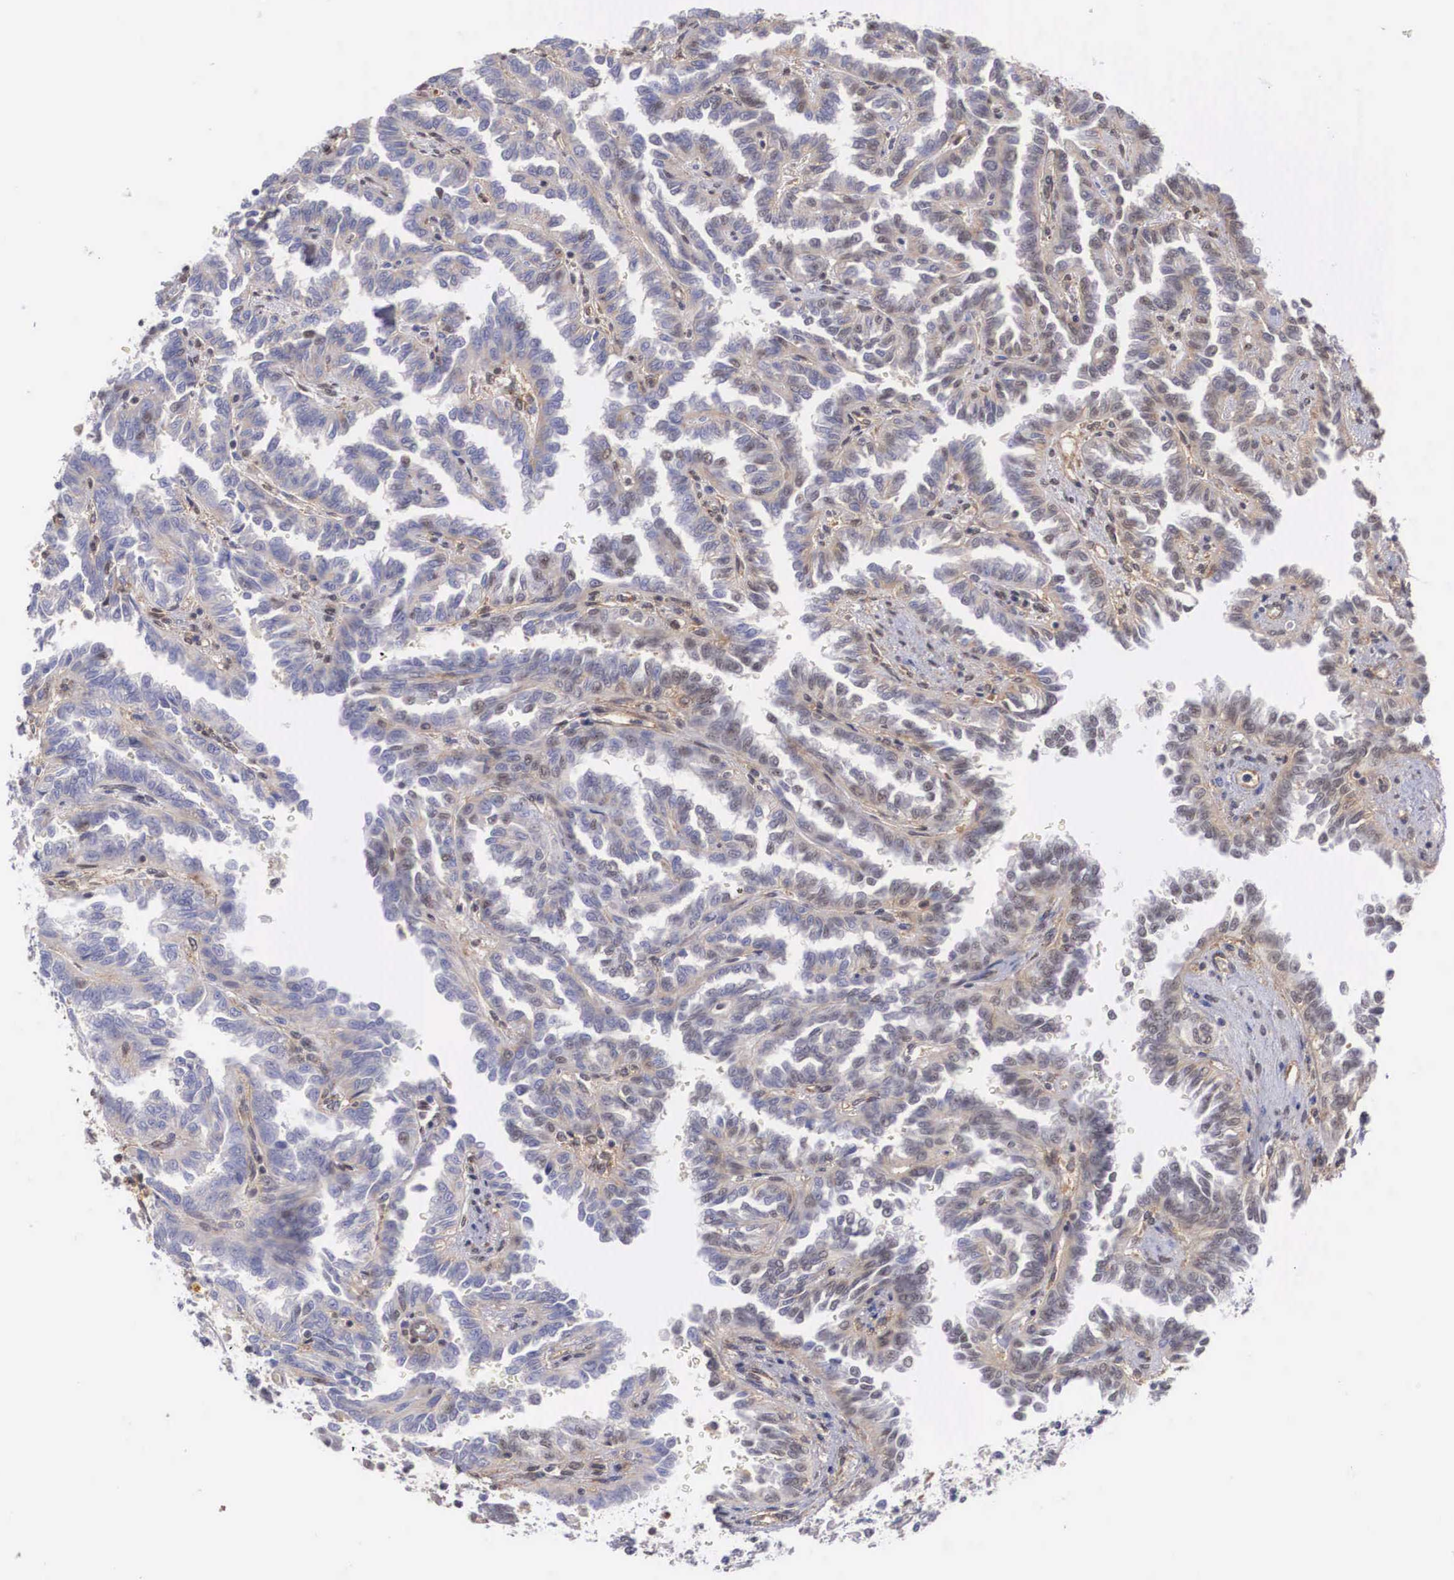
{"staining": {"intensity": "weak", "quantity": "<25%", "location": "nuclear"}, "tissue": "renal cancer", "cell_type": "Tumor cells", "image_type": "cancer", "snomed": [{"axis": "morphology", "description": "Inflammation, NOS"}, {"axis": "morphology", "description": "Adenocarcinoma, NOS"}, {"axis": "topography", "description": "Kidney"}], "caption": "There is no significant positivity in tumor cells of adenocarcinoma (renal).", "gene": "NR4A2", "patient": {"sex": "male", "age": 68}}